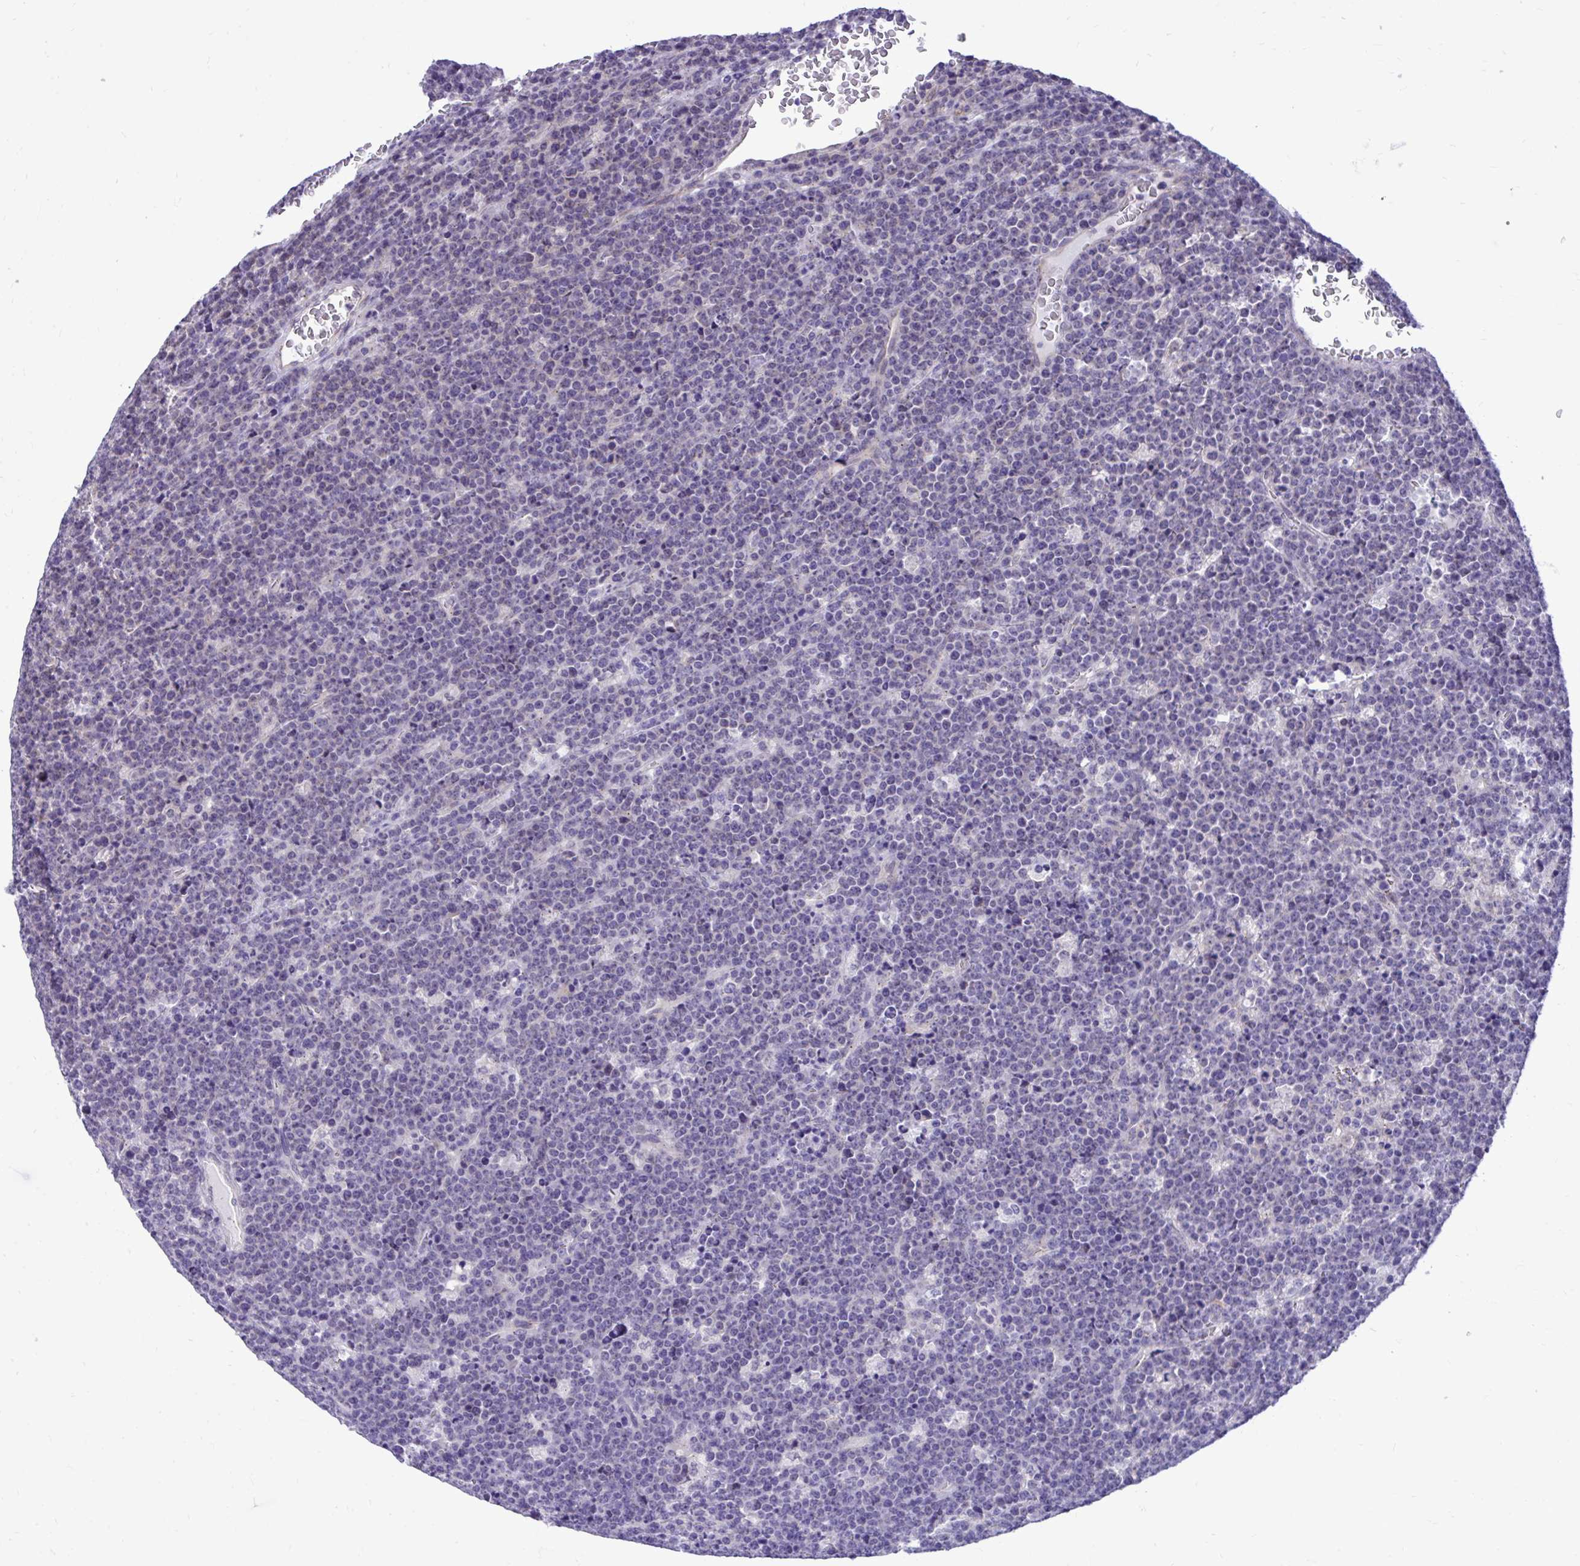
{"staining": {"intensity": "negative", "quantity": "none", "location": "none"}, "tissue": "lymphoma", "cell_type": "Tumor cells", "image_type": "cancer", "snomed": [{"axis": "morphology", "description": "Malignant lymphoma, non-Hodgkin's type, High grade"}, {"axis": "topography", "description": "Ovary"}], "caption": "This histopathology image is of lymphoma stained with immunohistochemistry (IHC) to label a protein in brown with the nuclei are counter-stained blue. There is no positivity in tumor cells.", "gene": "CEACAM18", "patient": {"sex": "female", "age": 56}}